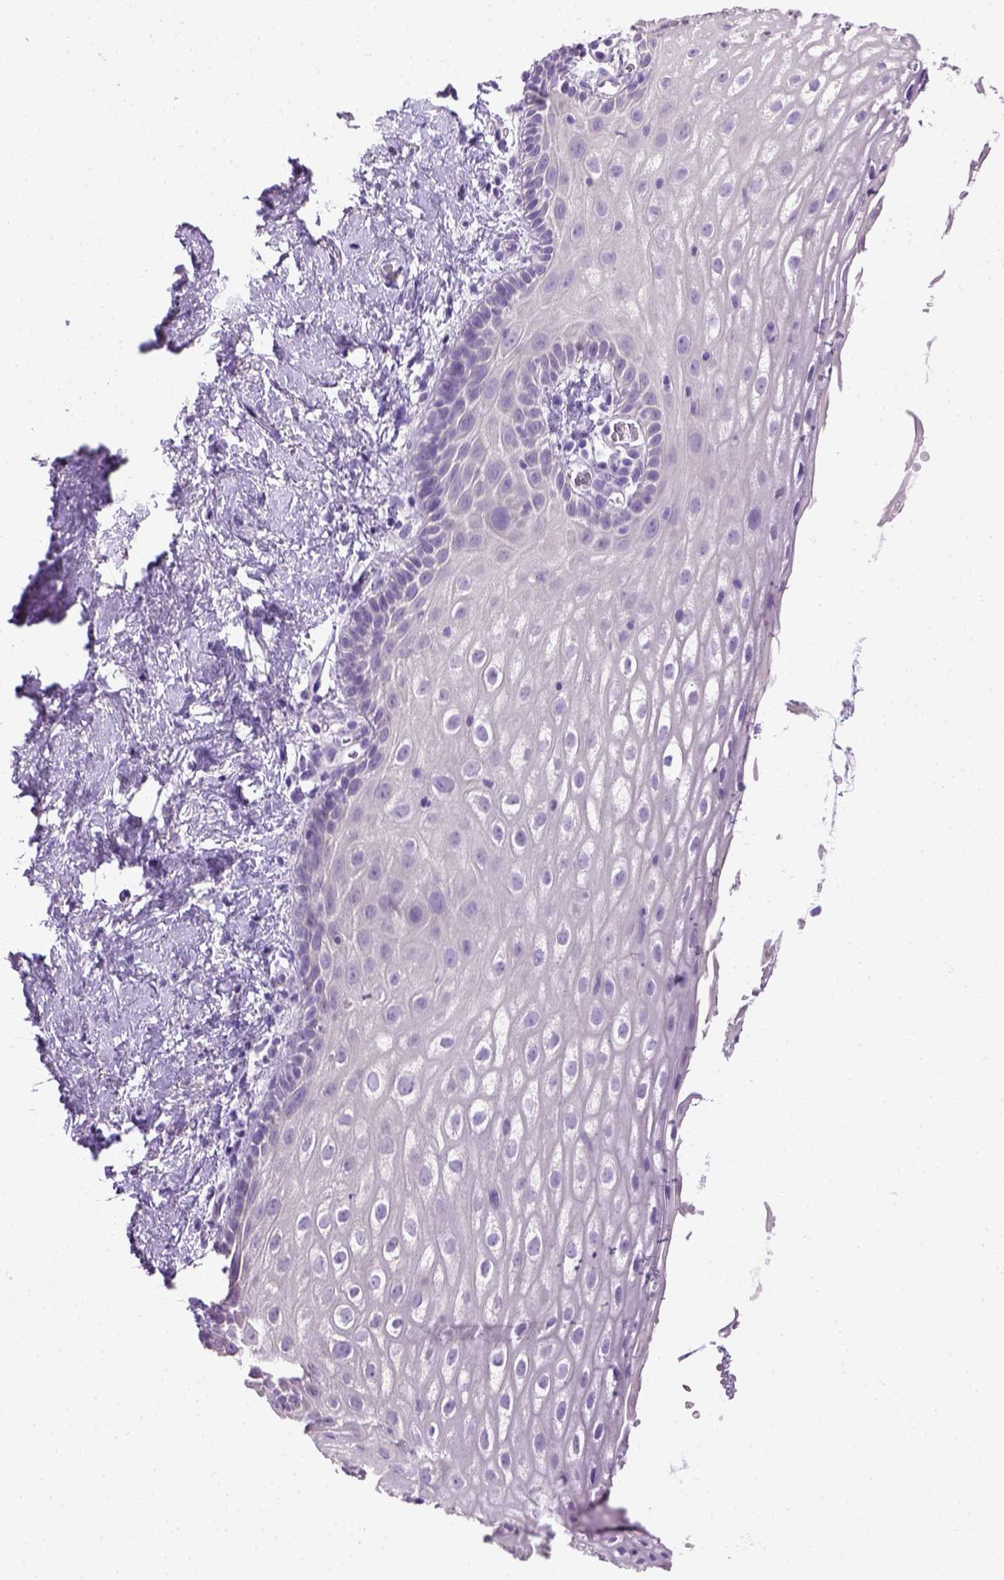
{"staining": {"intensity": "negative", "quantity": "none", "location": "none"}, "tissue": "vagina", "cell_type": "Squamous epithelial cells", "image_type": "normal", "snomed": [{"axis": "morphology", "description": "Normal tissue, NOS"}, {"axis": "morphology", "description": "Adenocarcinoma, NOS"}, {"axis": "topography", "description": "Rectum"}, {"axis": "topography", "description": "Vagina"}, {"axis": "topography", "description": "Peripheral nerve tissue"}], "caption": "An immunohistochemistry image of benign vagina is shown. There is no staining in squamous epithelial cells of vagina.", "gene": "CYP24A1", "patient": {"sex": "female", "age": 71}}